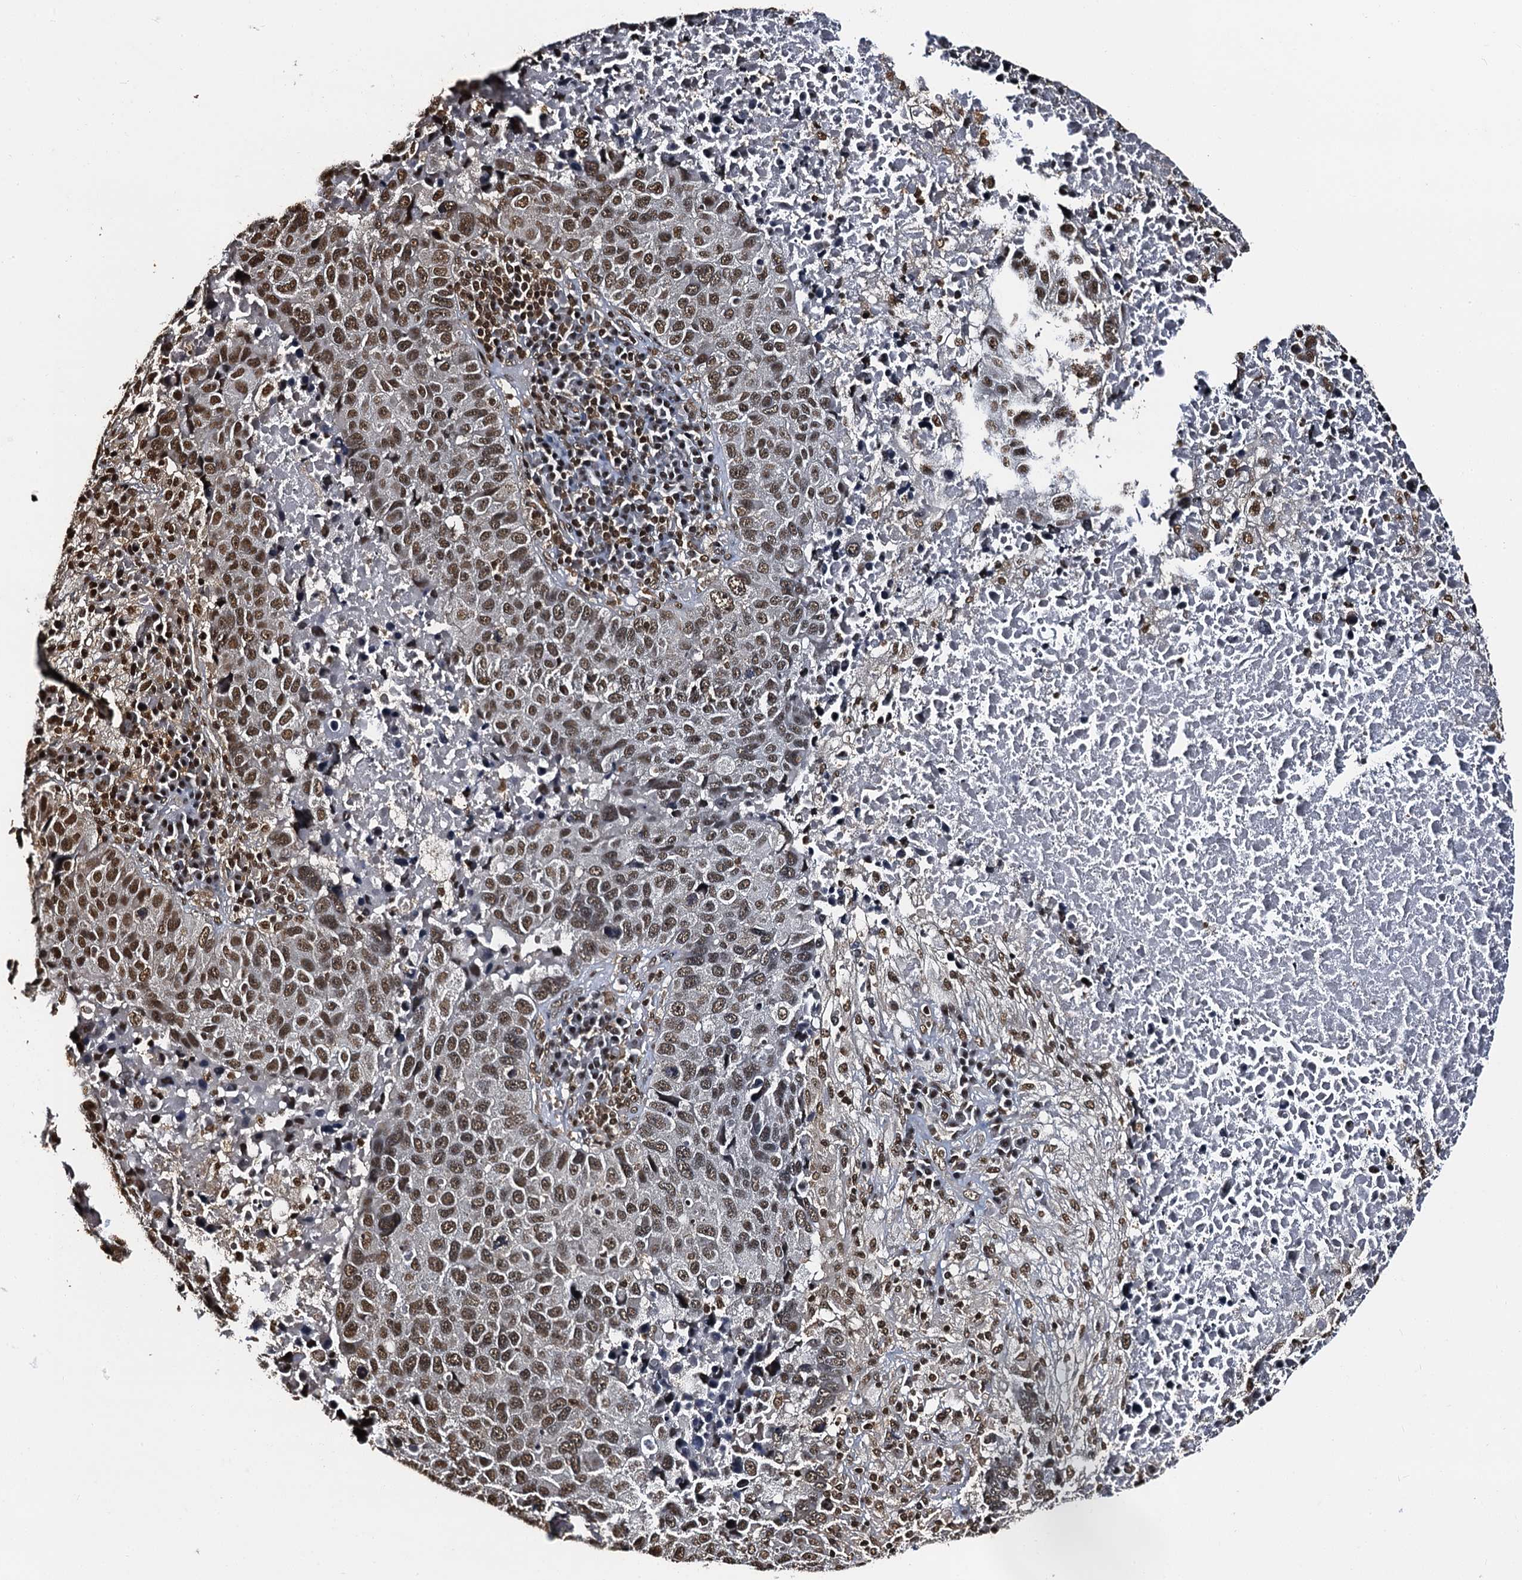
{"staining": {"intensity": "moderate", "quantity": ">75%", "location": "nuclear"}, "tissue": "lung cancer", "cell_type": "Tumor cells", "image_type": "cancer", "snomed": [{"axis": "morphology", "description": "Squamous cell carcinoma, NOS"}, {"axis": "topography", "description": "Lung"}], "caption": "IHC staining of lung cancer (squamous cell carcinoma), which reveals medium levels of moderate nuclear staining in about >75% of tumor cells indicating moderate nuclear protein staining. The staining was performed using DAB (brown) for protein detection and nuclei were counterstained in hematoxylin (blue).", "gene": "SNRPD2", "patient": {"sex": "male", "age": 73}}